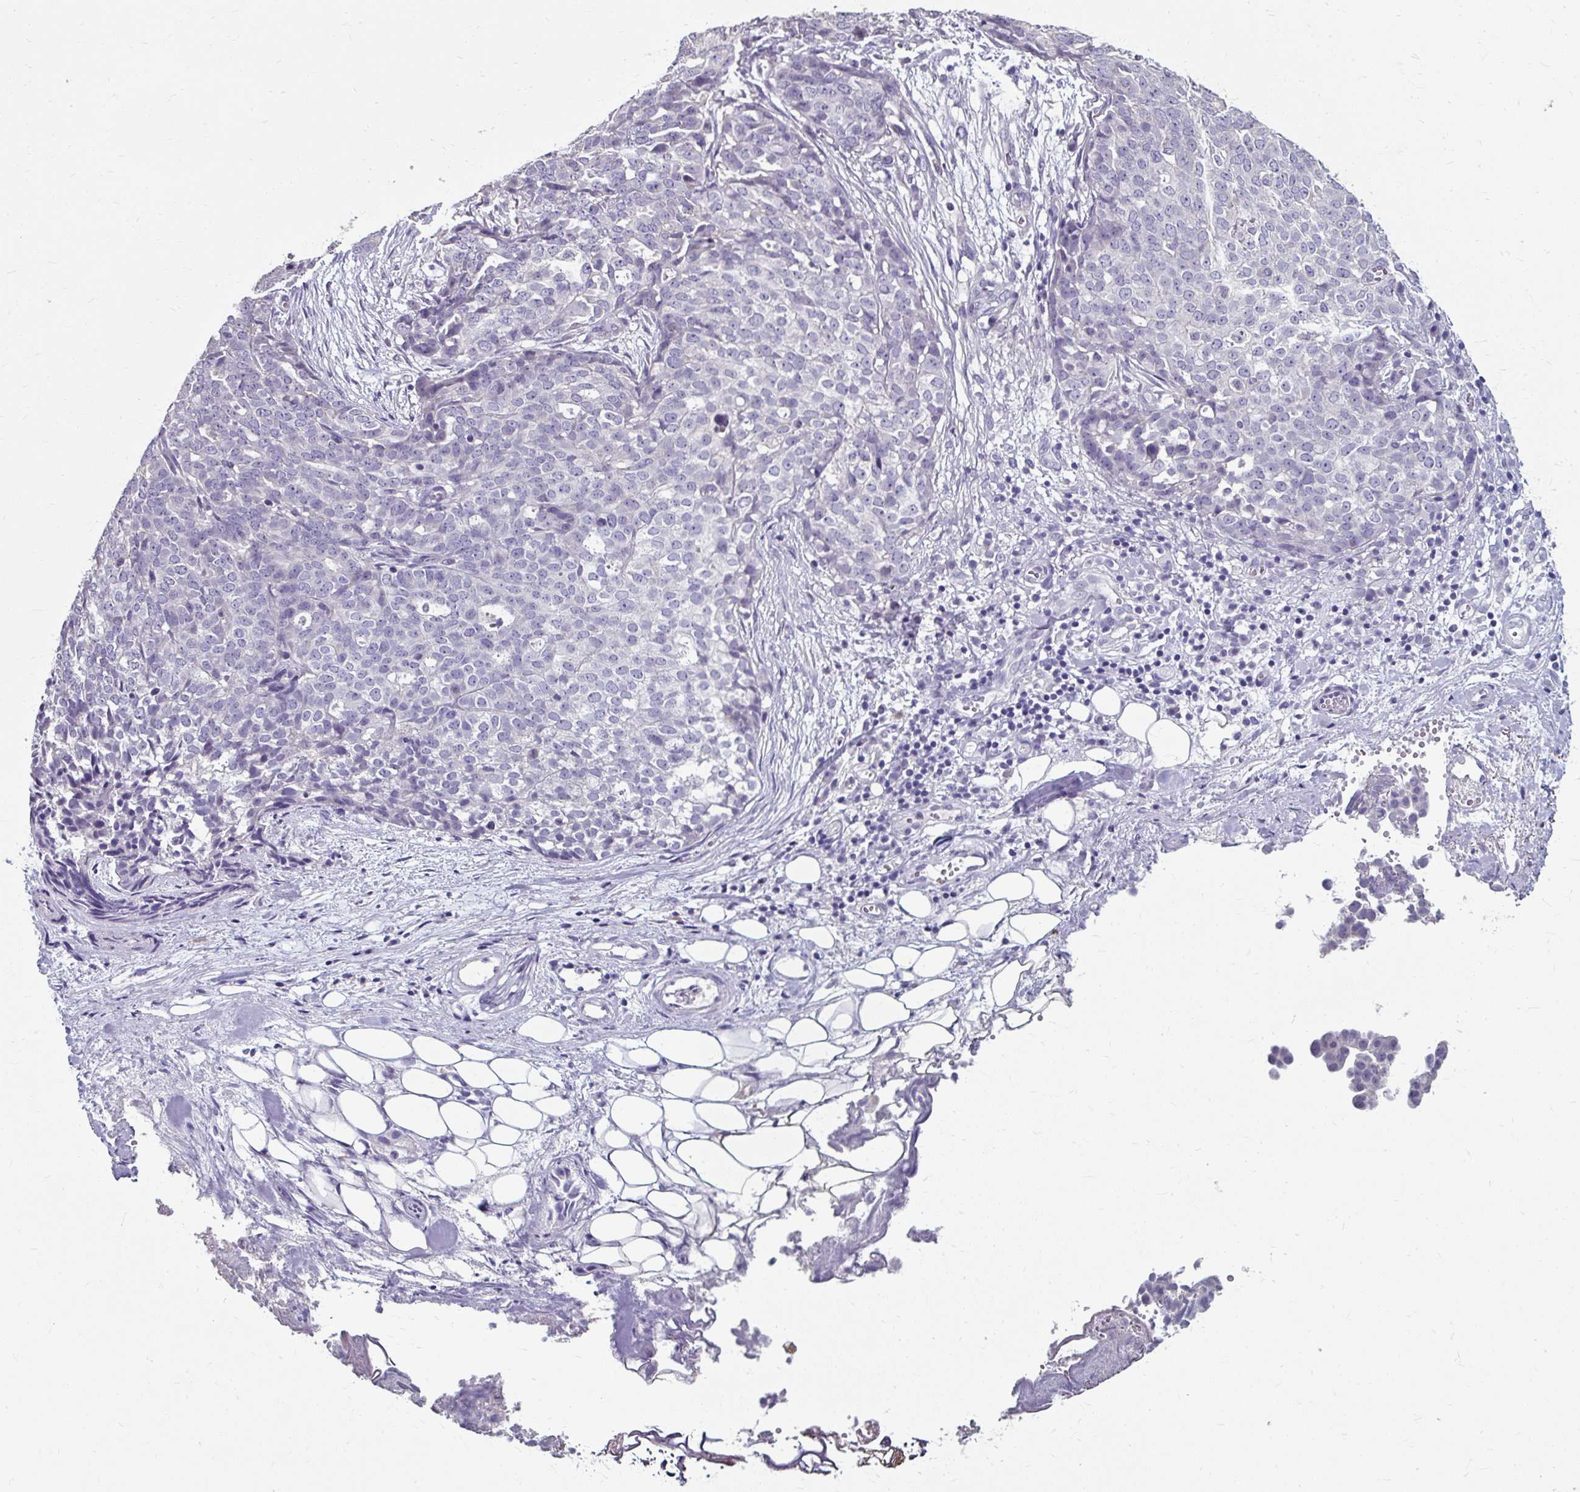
{"staining": {"intensity": "negative", "quantity": "none", "location": "none"}, "tissue": "ovarian cancer", "cell_type": "Tumor cells", "image_type": "cancer", "snomed": [{"axis": "morphology", "description": "Cystadenocarcinoma, serous, NOS"}, {"axis": "topography", "description": "Soft tissue"}, {"axis": "topography", "description": "Ovary"}], "caption": "Photomicrograph shows no protein positivity in tumor cells of ovarian cancer tissue.", "gene": "KLHL24", "patient": {"sex": "female", "age": 57}}